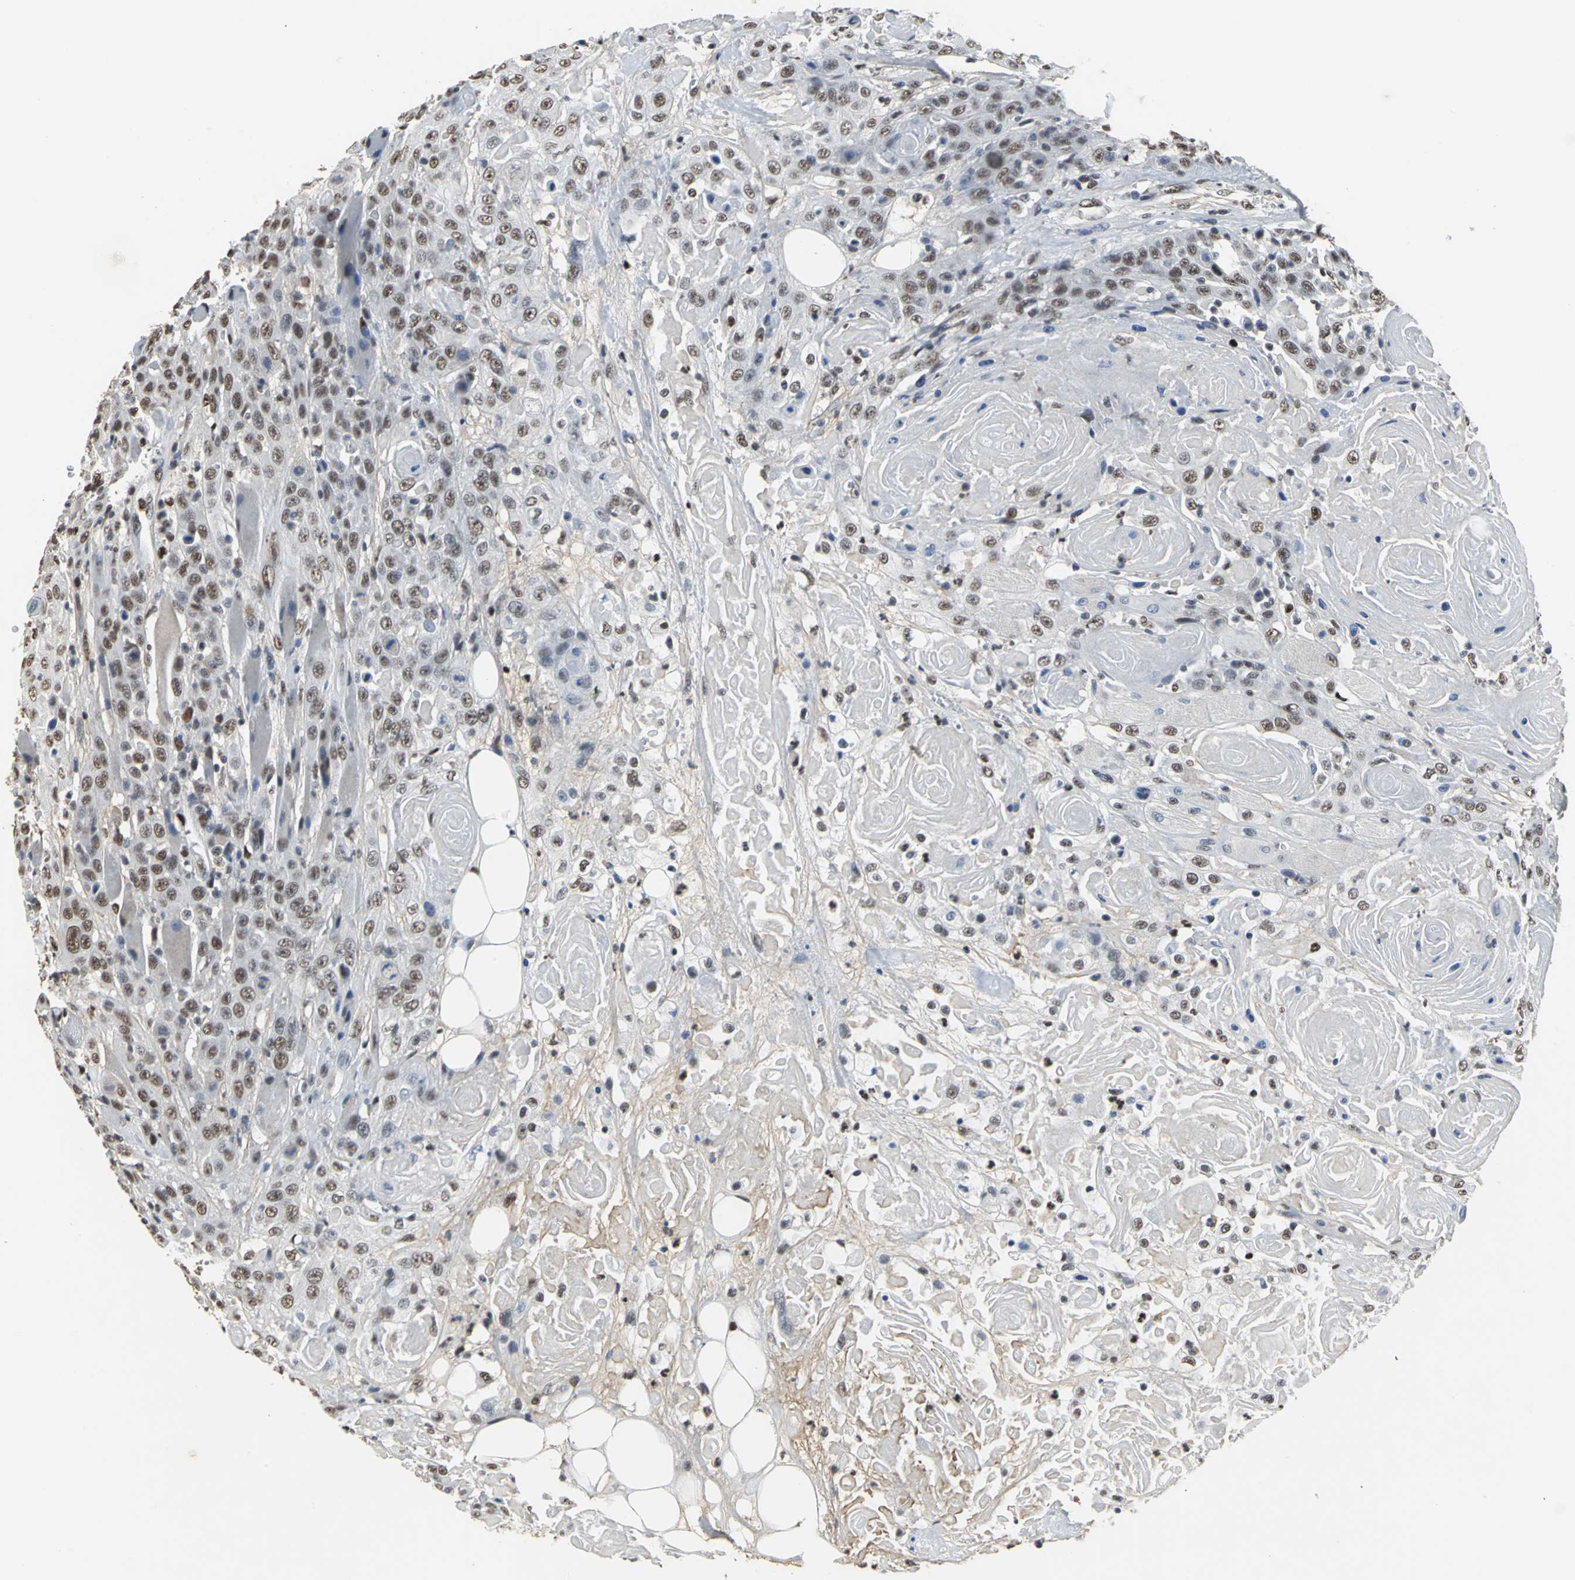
{"staining": {"intensity": "moderate", "quantity": ">75%", "location": "nuclear"}, "tissue": "head and neck cancer", "cell_type": "Tumor cells", "image_type": "cancer", "snomed": [{"axis": "morphology", "description": "Squamous cell carcinoma, NOS"}, {"axis": "topography", "description": "Head-Neck"}], "caption": "A photomicrograph of head and neck cancer stained for a protein reveals moderate nuclear brown staining in tumor cells.", "gene": "CCDC88C", "patient": {"sex": "female", "age": 84}}